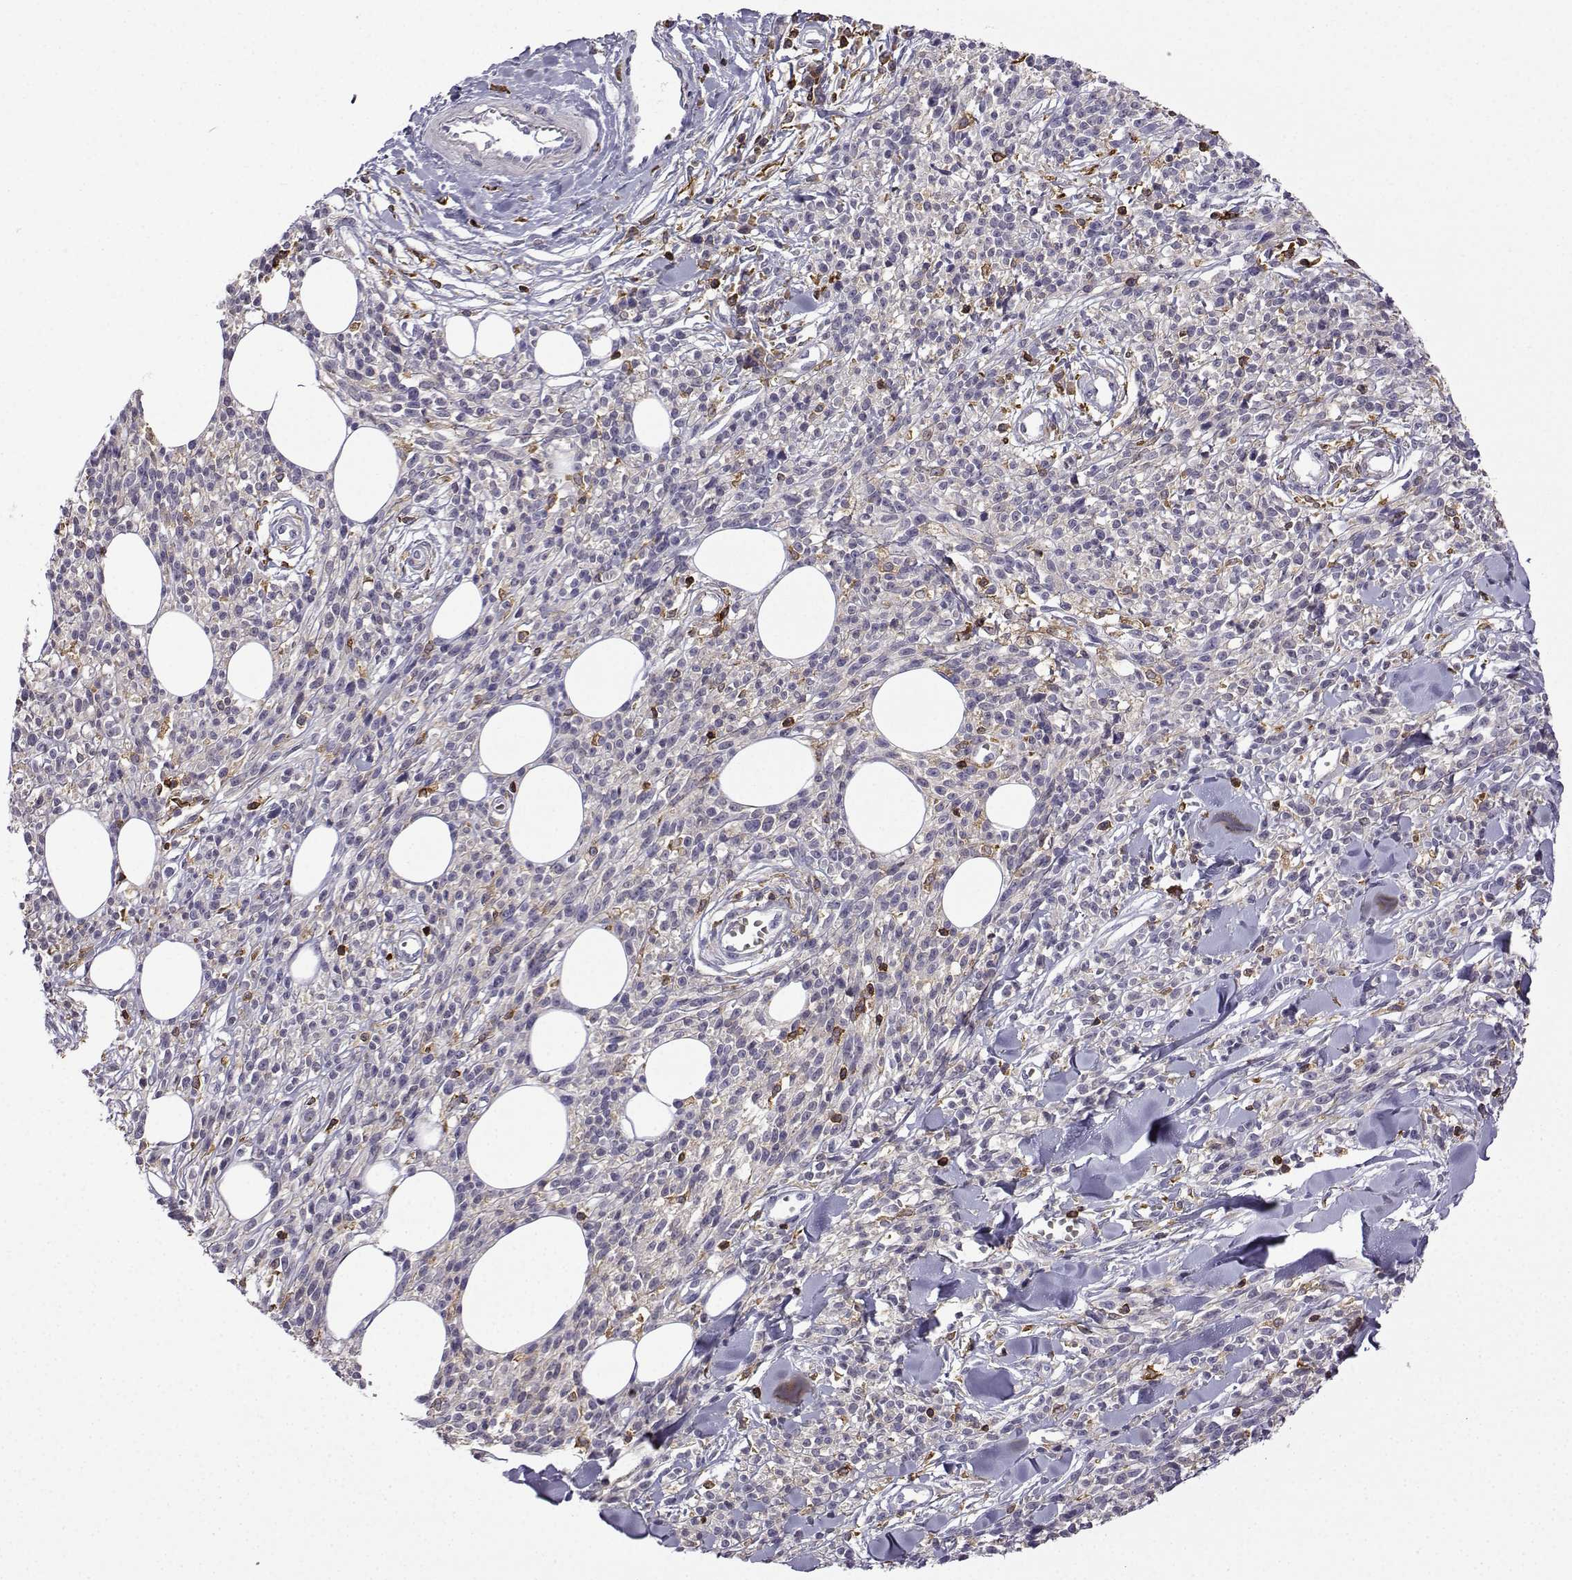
{"staining": {"intensity": "negative", "quantity": "none", "location": "none"}, "tissue": "melanoma", "cell_type": "Tumor cells", "image_type": "cancer", "snomed": [{"axis": "morphology", "description": "Malignant melanoma, NOS"}, {"axis": "topography", "description": "Skin"}, {"axis": "topography", "description": "Skin of trunk"}], "caption": "Human melanoma stained for a protein using immunohistochemistry shows no expression in tumor cells.", "gene": "DOCK10", "patient": {"sex": "male", "age": 74}}